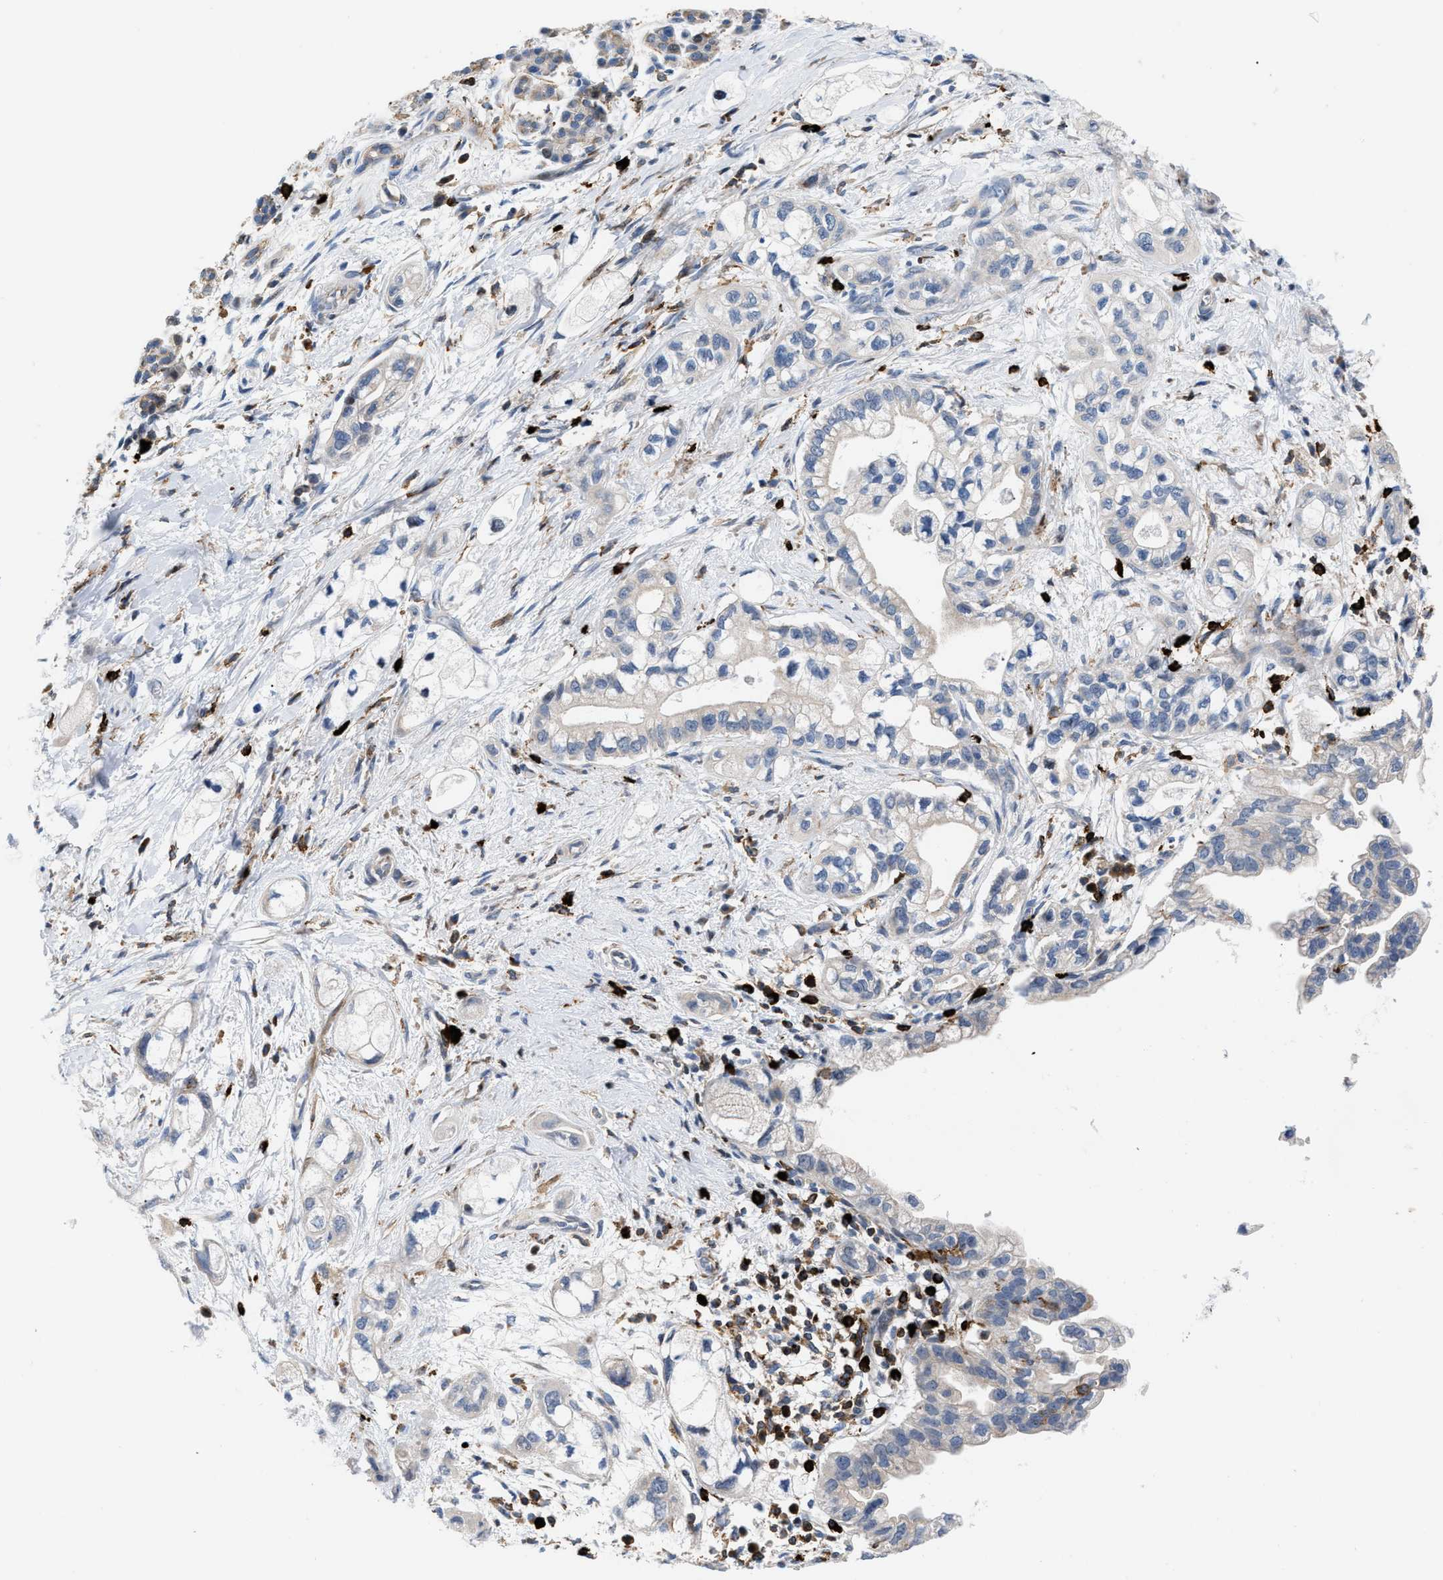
{"staining": {"intensity": "negative", "quantity": "none", "location": "none"}, "tissue": "pancreatic cancer", "cell_type": "Tumor cells", "image_type": "cancer", "snomed": [{"axis": "morphology", "description": "Adenocarcinoma, NOS"}, {"axis": "topography", "description": "Pancreas"}], "caption": "Tumor cells are negative for protein expression in human pancreatic cancer (adenocarcinoma).", "gene": "ATP9A", "patient": {"sex": "male", "age": 74}}